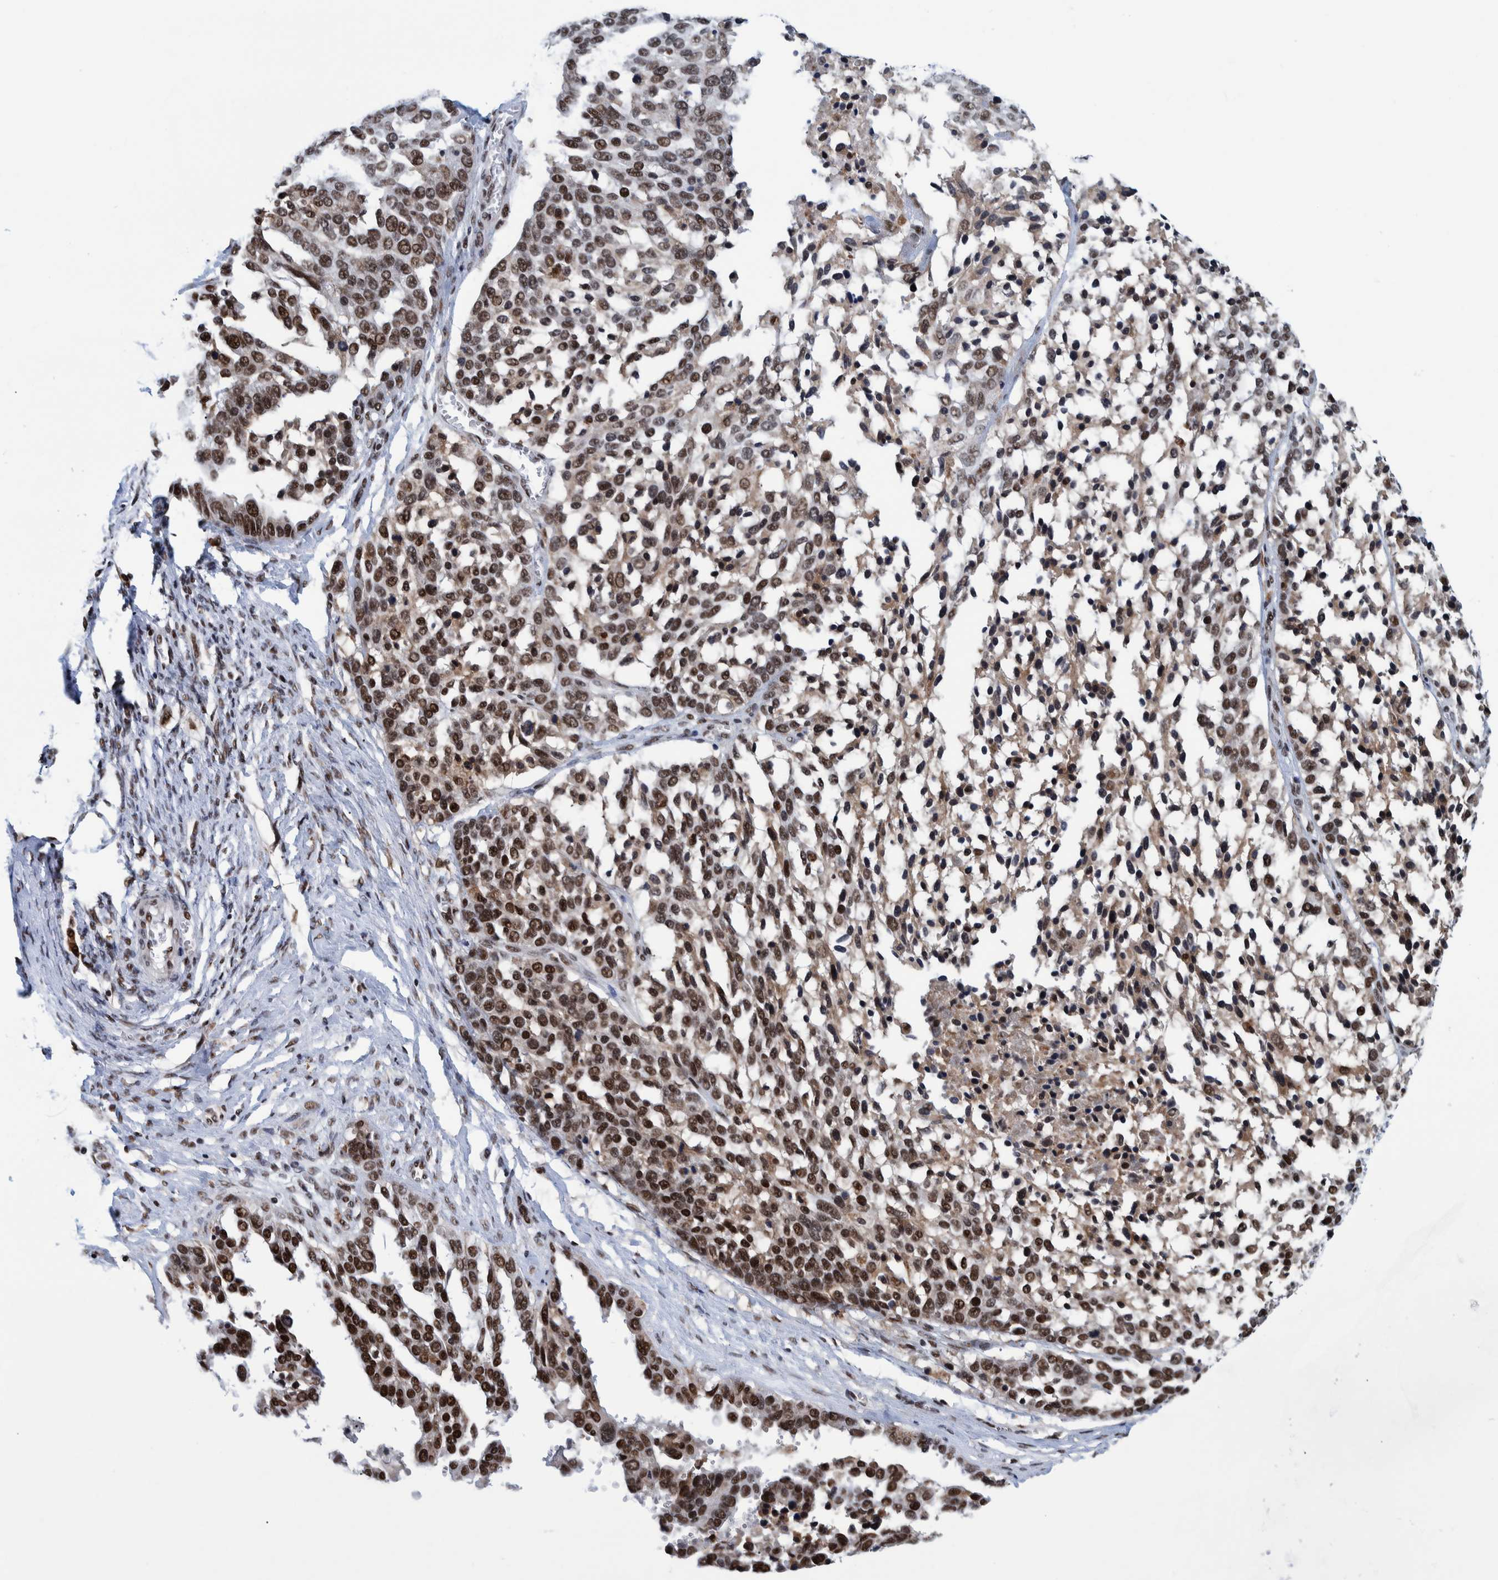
{"staining": {"intensity": "moderate", "quantity": ">75%", "location": "nuclear"}, "tissue": "ovarian cancer", "cell_type": "Tumor cells", "image_type": "cancer", "snomed": [{"axis": "morphology", "description": "Cystadenocarcinoma, serous, NOS"}, {"axis": "topography", "description": "Ovary"}], "caption": "IHC (DAB) staining of human ovarian cancer shows moderate nuclear protein expression in approximately >75% of tumor cells. (IHC, brightfield microscopy, high magnification).", "gene": "EFTUD2", "patient": {"sex": "female", "age": 44}}